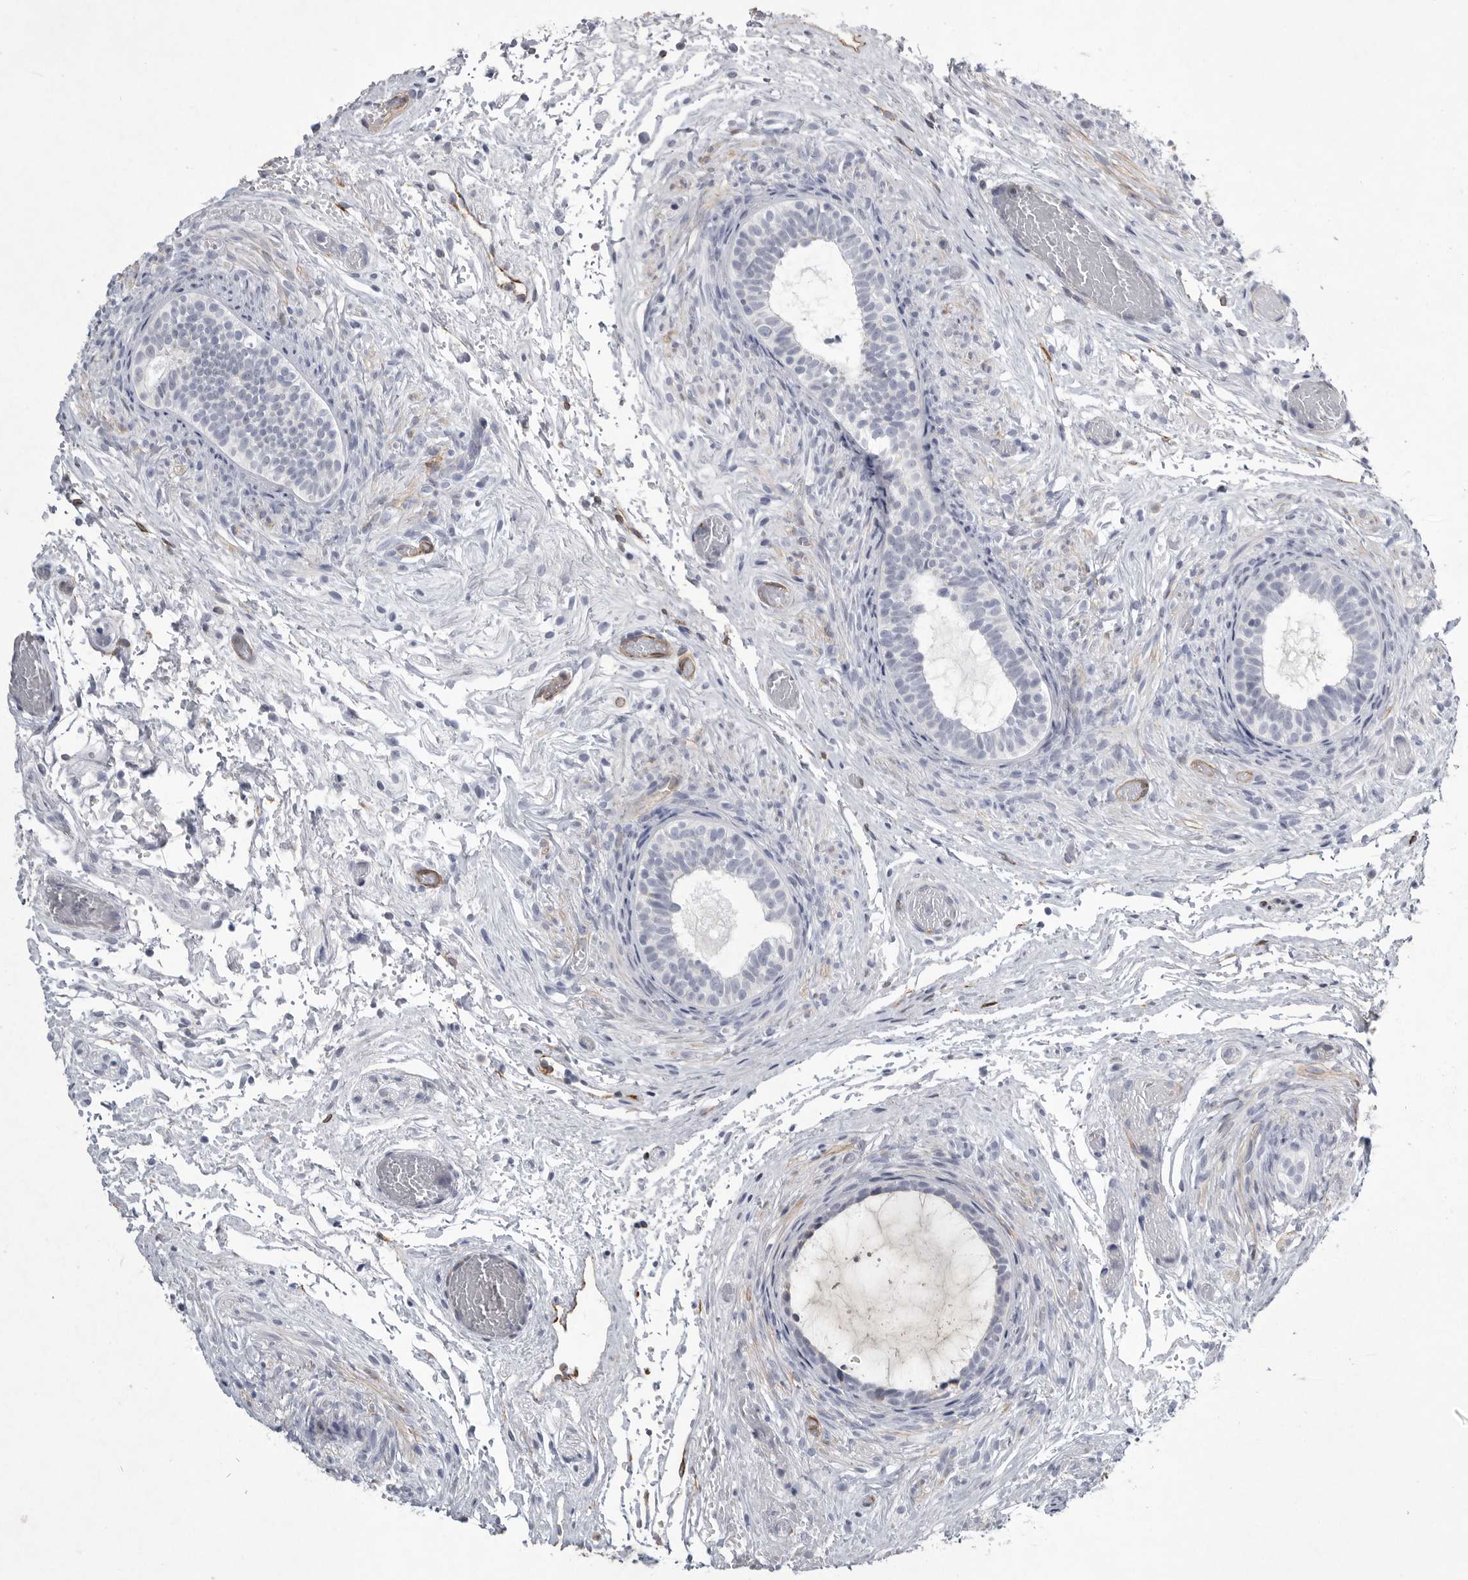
{"staining": {"intensity": "weak", "quantity": "<25%", "location": "cytoplasmic/membranous"}, "tissue": "epididymis", "cell_type": "Glandular cells", "image_type": "normal", "snomed": [{"axis": "morphology", "description": "Normal tissue, NOS"}, {"axis": "topography", "description": "Epididymis"}], "caption": "The histopathology image displays no significant positivity in glandular cells of epididymis. (DAB (3,3'-diaminobenzidine) immunohistochemistry visualized using brightfield microscopy, high magnification).", "gene": "MINPP1", "patient": {"sex": "male", "age": 5}}